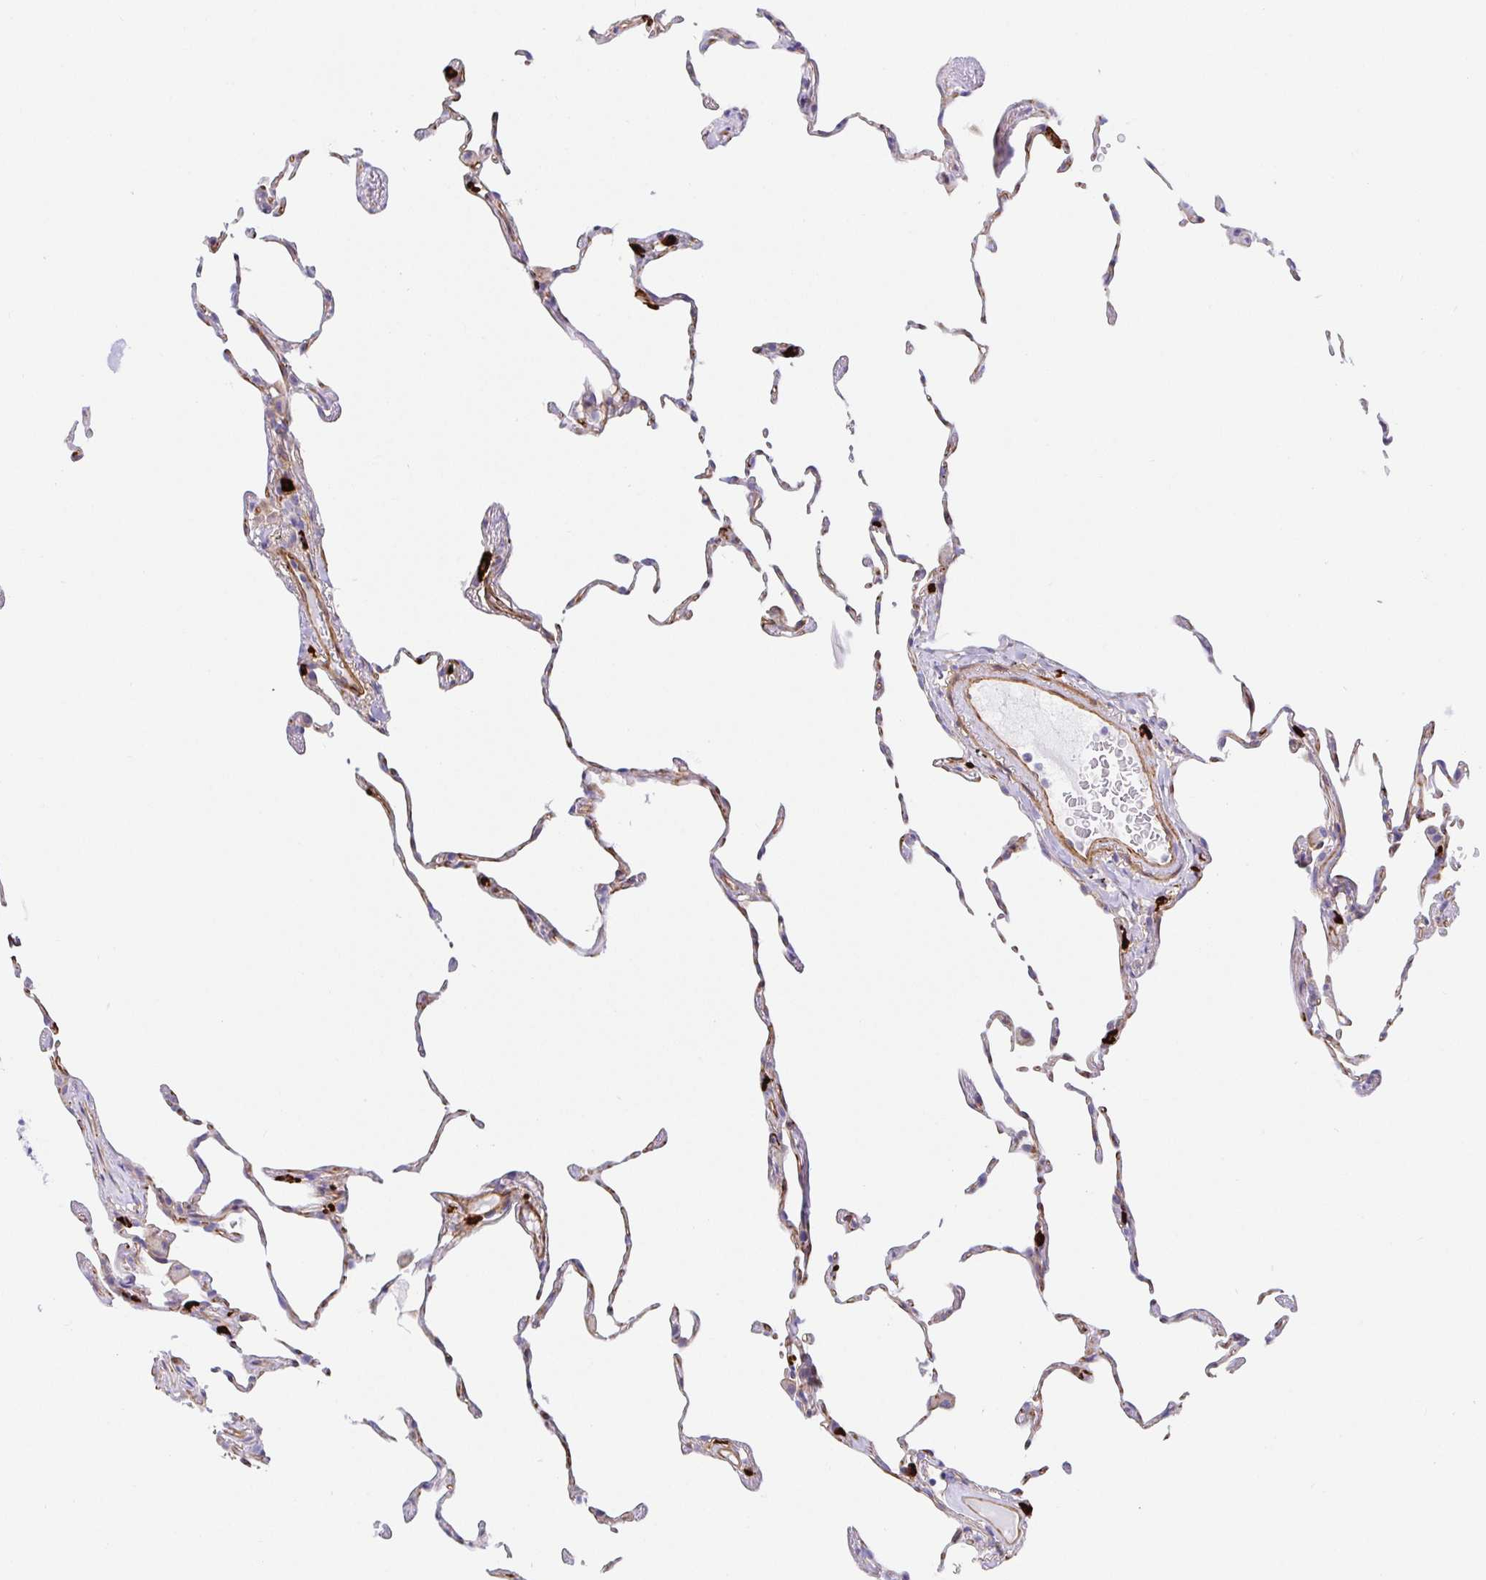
{"staining": {"intensity": "negative", "quantity": "none", "location": "none"}, "tissue": "lung", "cell_type": "Alveolar cells", "image_type": "normal", "snomed": [{"axis": "morphology", "description": "Normal tissue, NOS"}, {"axis": "topography", "description": "Lung"}], "caption": "Immunohistochemistry image of normal lung: human lung stained with DAB (3,3'-diaminobenzidine) demonstrates no significant protein positivity in alveolar cells. Brightfield microscopy of immunohistochemistry (IHC) stained with DAB (3,3'-diaminobenzidine) (brown) and hematoxylin (blue), captured at high magnification.", "gene": "DOCK1", "patient": {"sex": "female", "age": 57}}